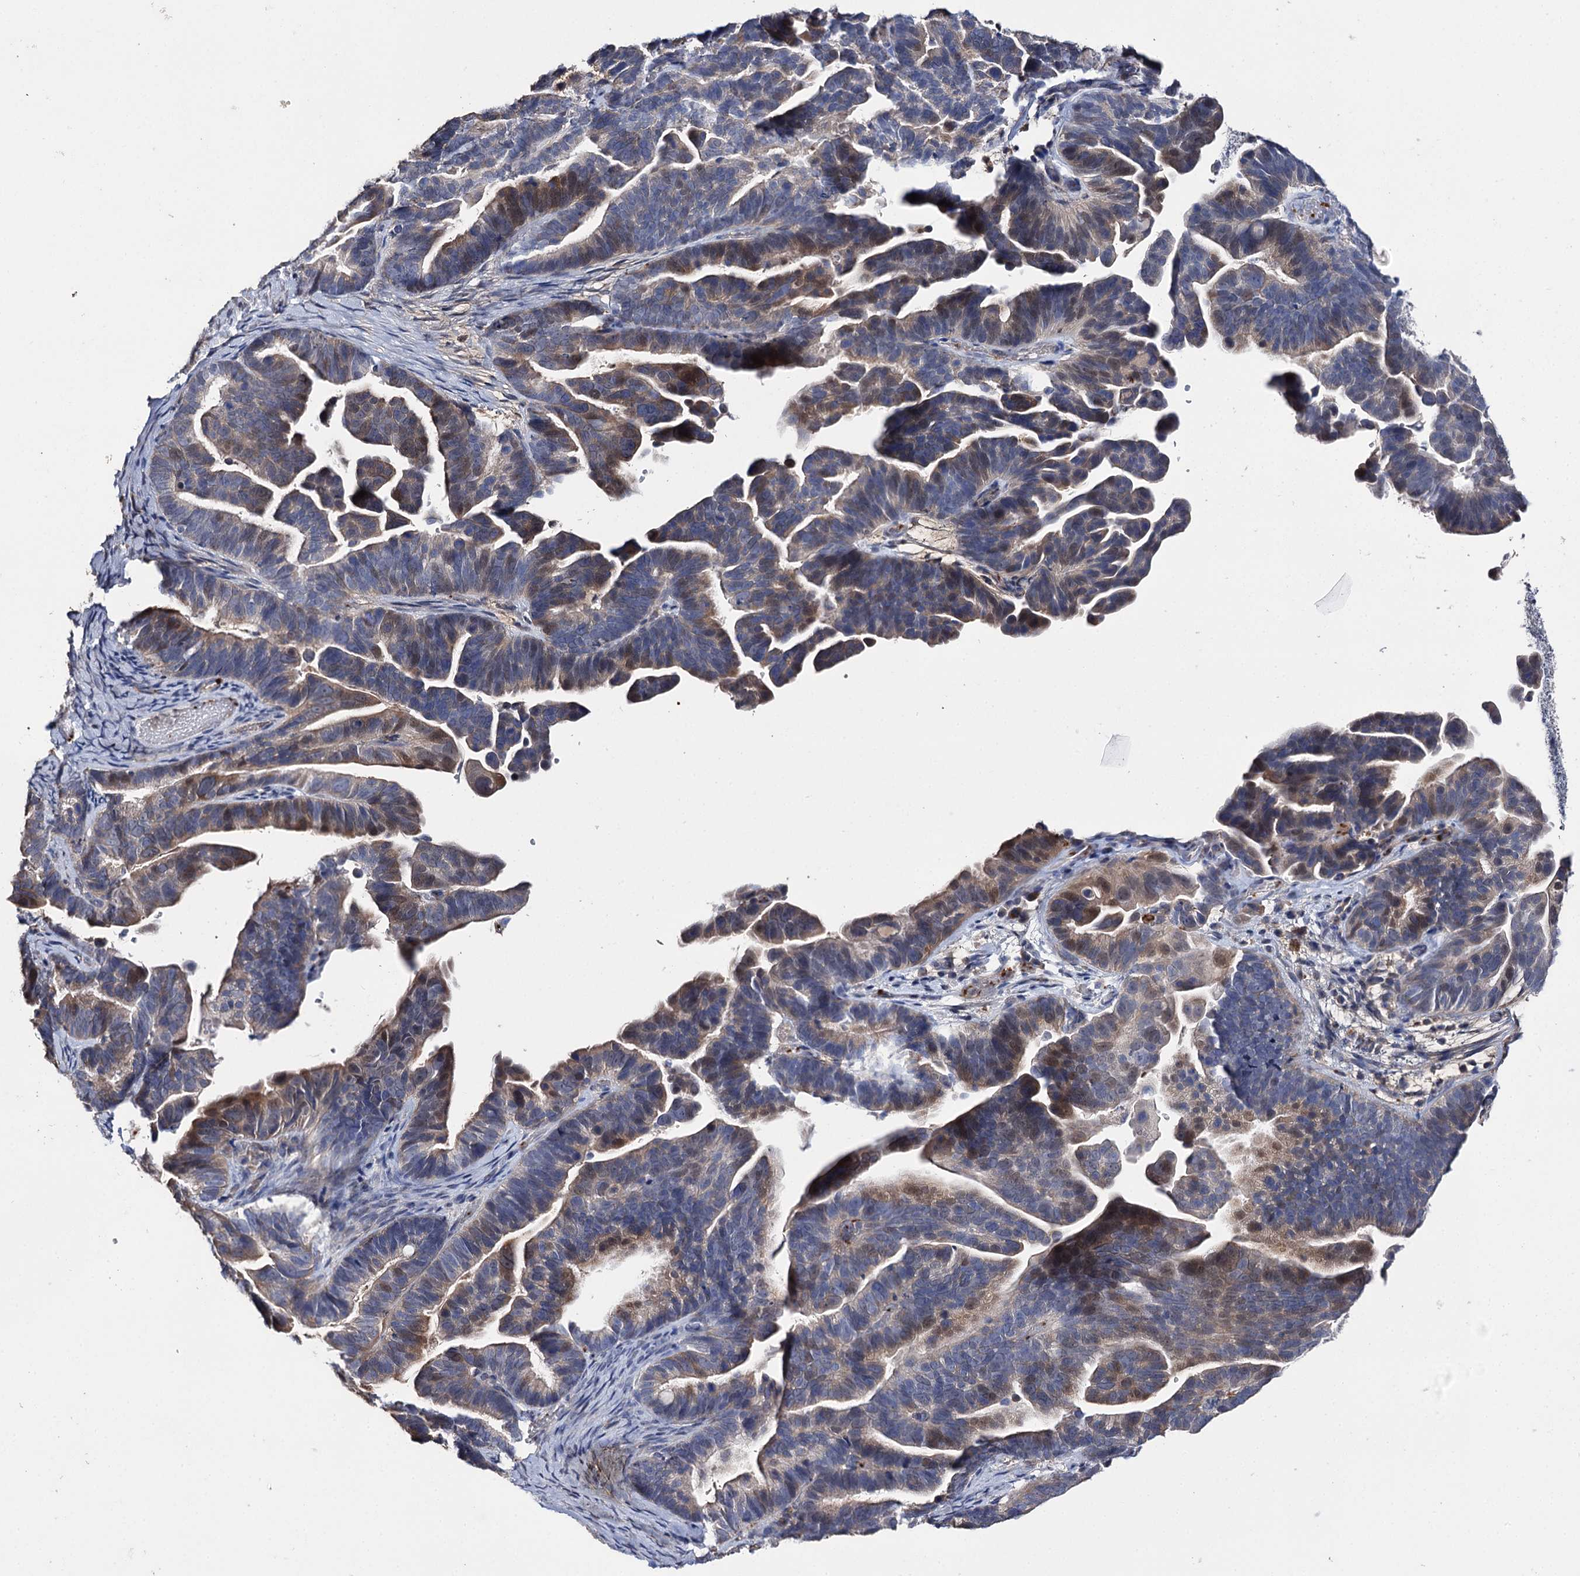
{"staining": {"intensity": "moderate", "quantity": "<25%", "location": "cytoplasmic/membranous,nuclear"}, "tissue": "ovarian cancer", "cell_type": "Tumor cells", "image_type": "cancer", "snomed": [{"axis": "morphology", "description": "Cystadenocarcinoma, serous, NOS"}, {"axis": "topography", "description": "Ovary"}], "caption": "DAB immunohistochemical staining of ovarian cancer (serous cystadenocarcinoma) reveals moderate cytoplasmic/membranous and nuclear protein positivity in about <25% of tumor cells.", "gene": "DNAH6", "patient": {"sex": "female", "age": 56}}